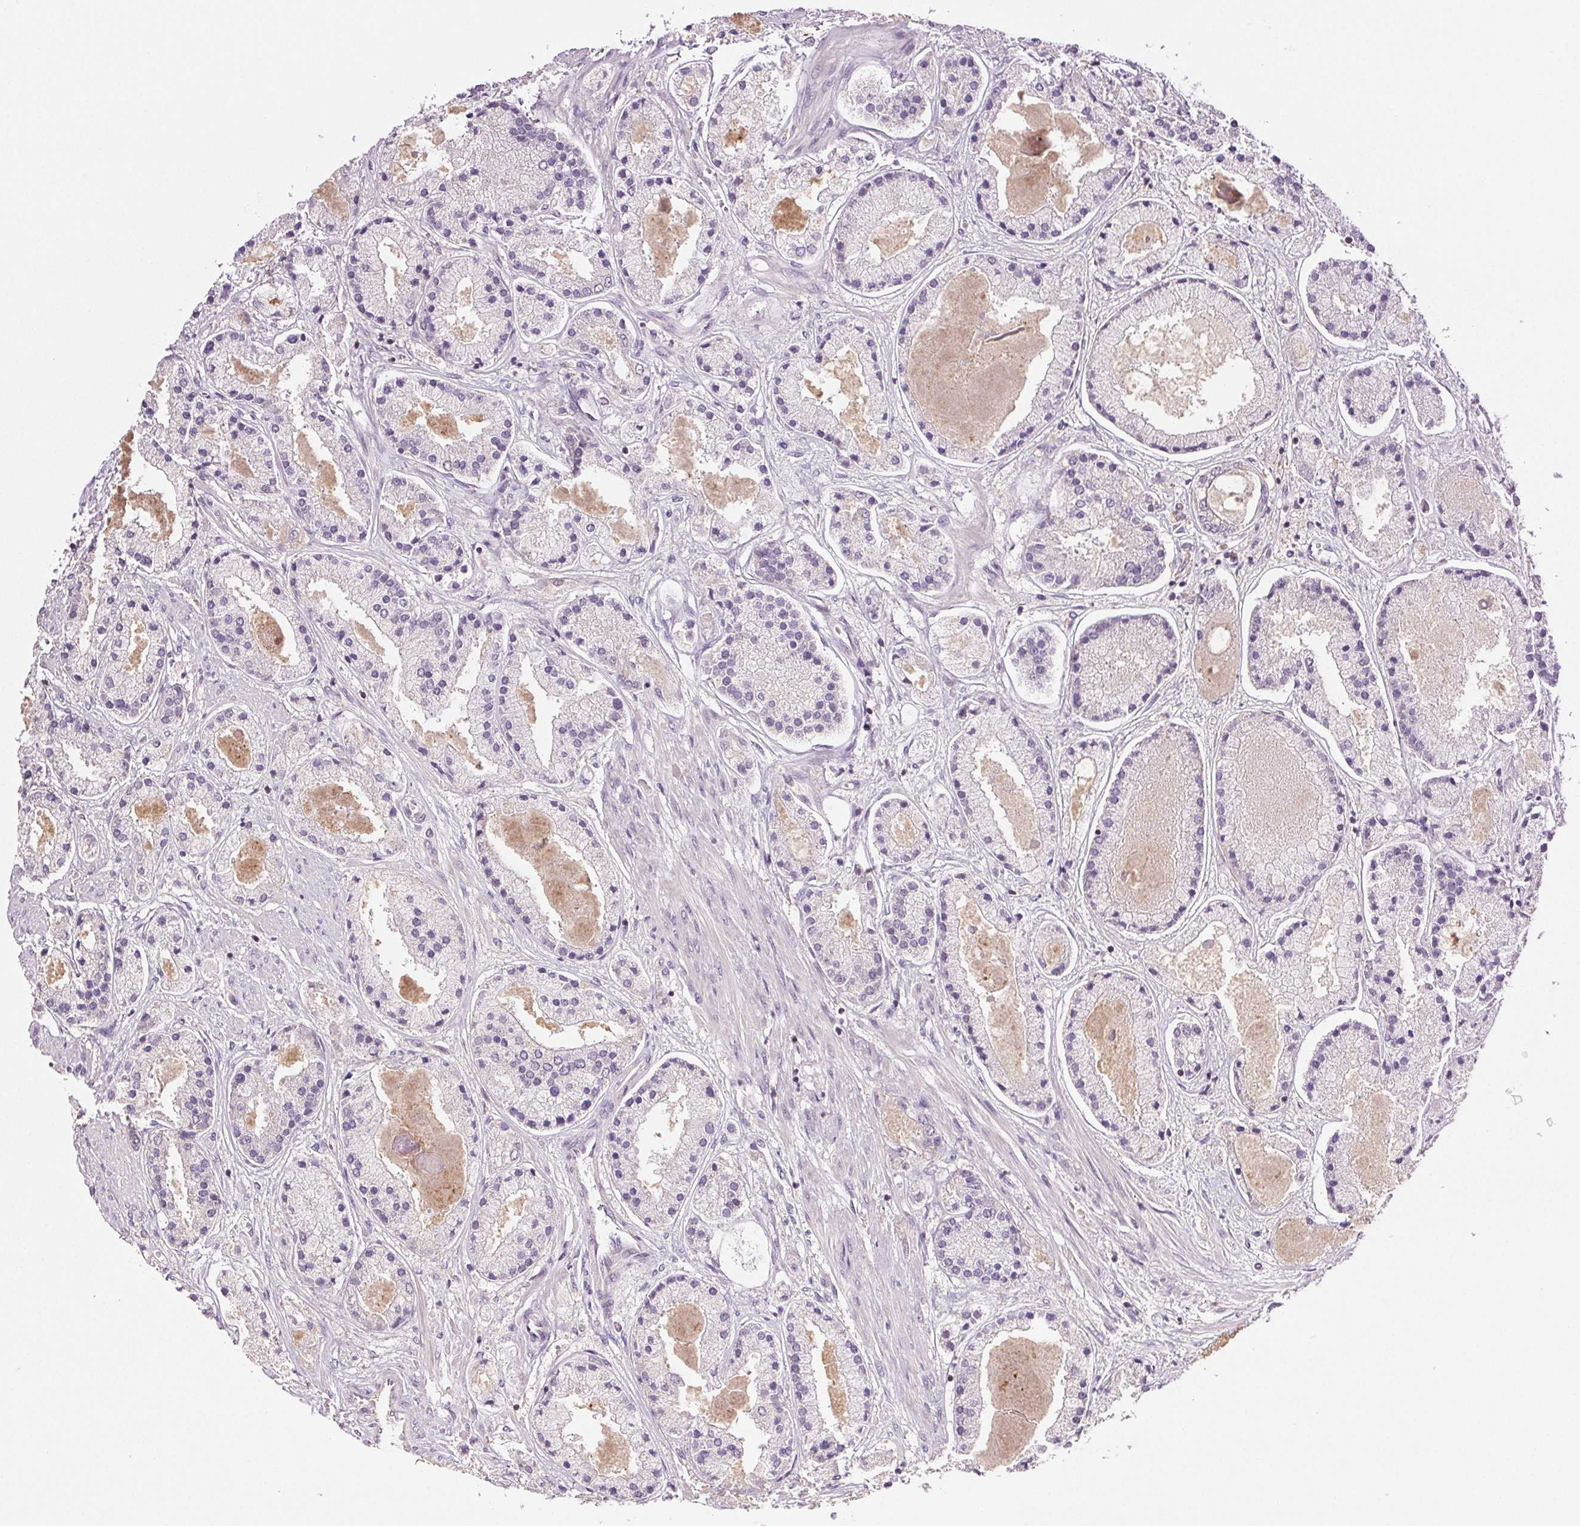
{"staining": {"intensity": "negative", "quantity": "none", "location": "none"}, "tissue": "prostate cancer", "cell_type": "Tumor cells", "image_type": "cancer", "snomed": [{"axis": "morphology", "description": "Adenocarcinoma, High grade"}, {"axis": "topography", "description": "Prostate"}], "caption": "A micrograph of human prostate cancer is negative for staining in tumor cells.", "gene": "TMEM253", "patient": {"sex": "male", "age": 67}}